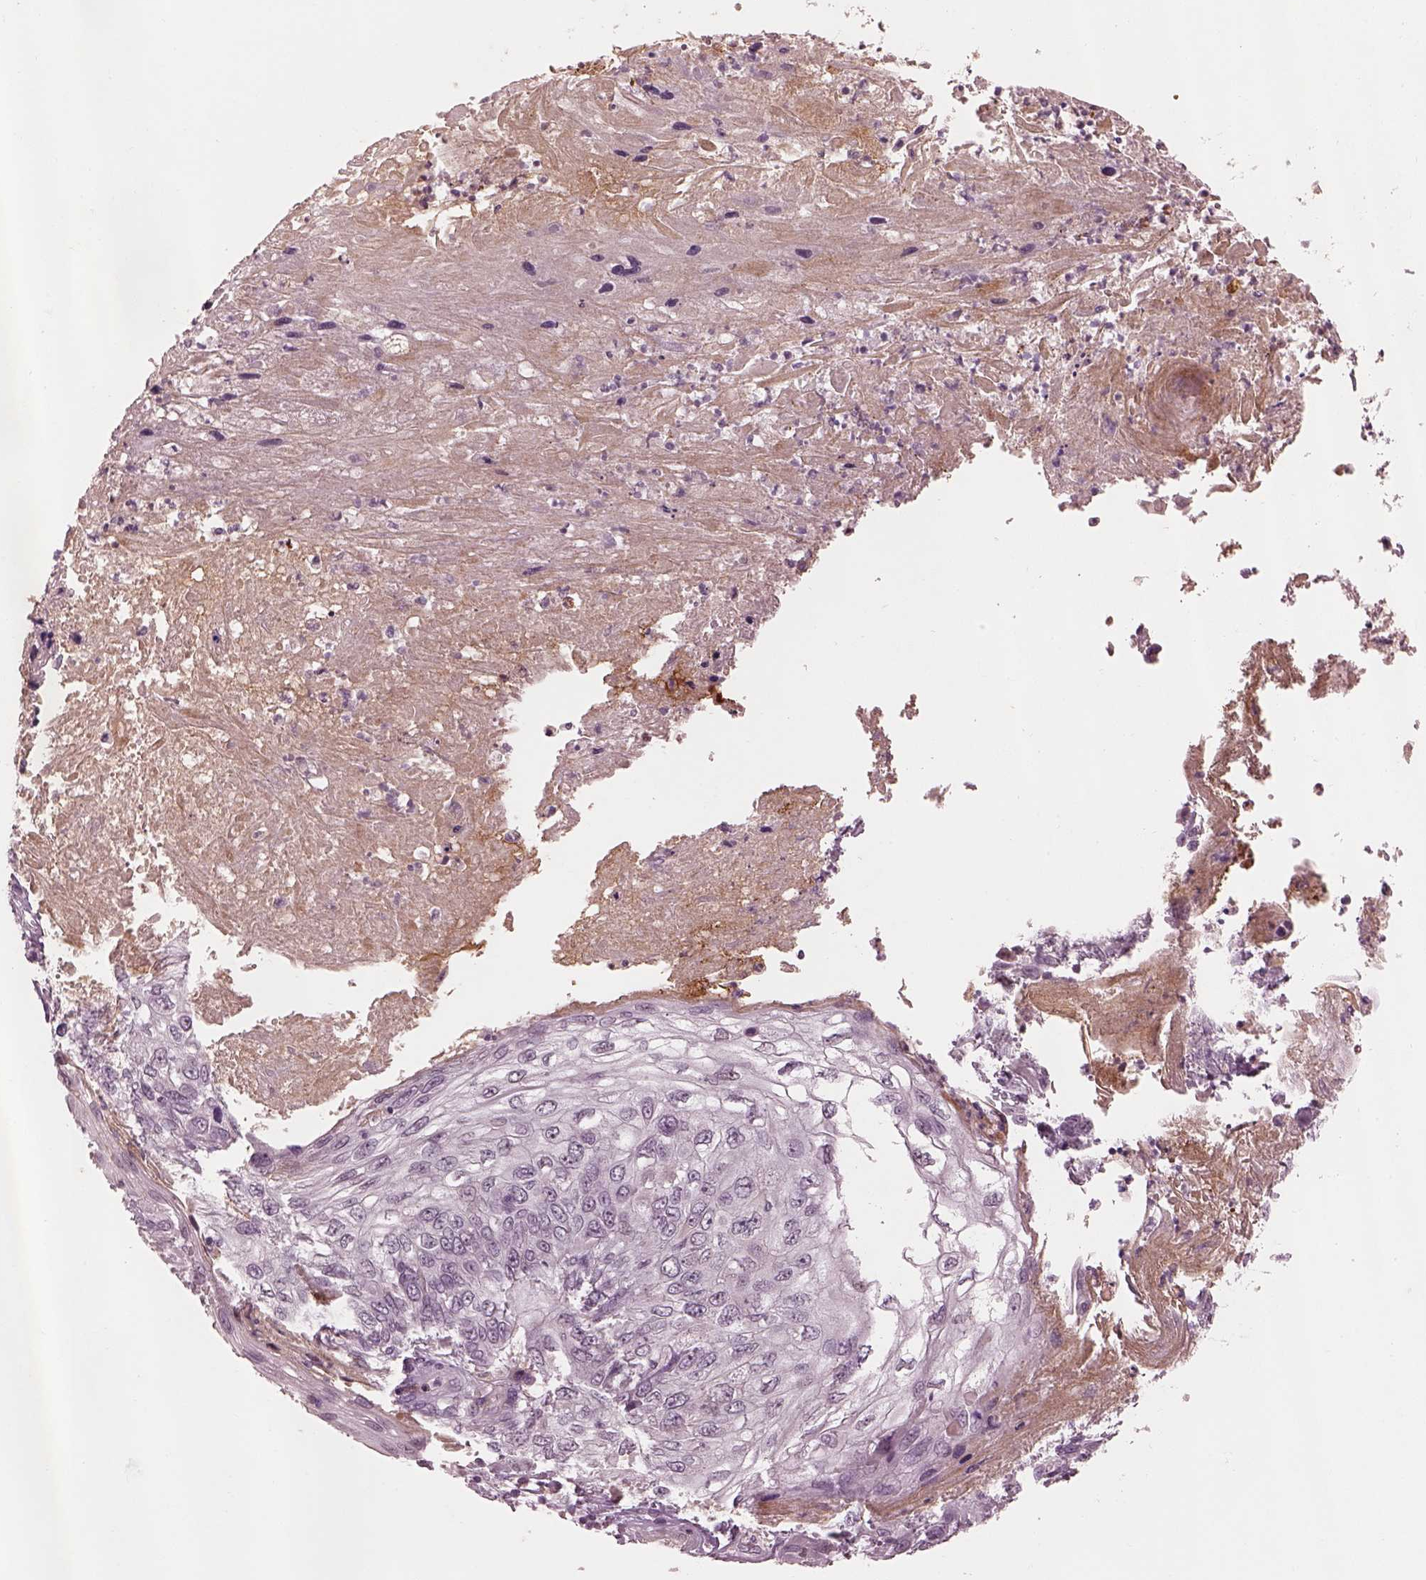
{"staining": {"intensity": "negative", "quantity": "none", "location": "none"}, "tissue": "skin cancer", "cell_type": "Tumor cells", "image_type": "cancer", "snomed": [{"axis": "morphology", "description": "Squamous cell carcinoma, NOS"}, {"axis": "topography", "description": "Skin"}], "caption": "Micrograph shows no significant protein staining in tumor cells of skin squamous cell carcinoma. (DAB immunohistochemistry with hematoxylin counter stain).", "gene": "KCNA2", "patient": {"sex": "male", "age": 92}}